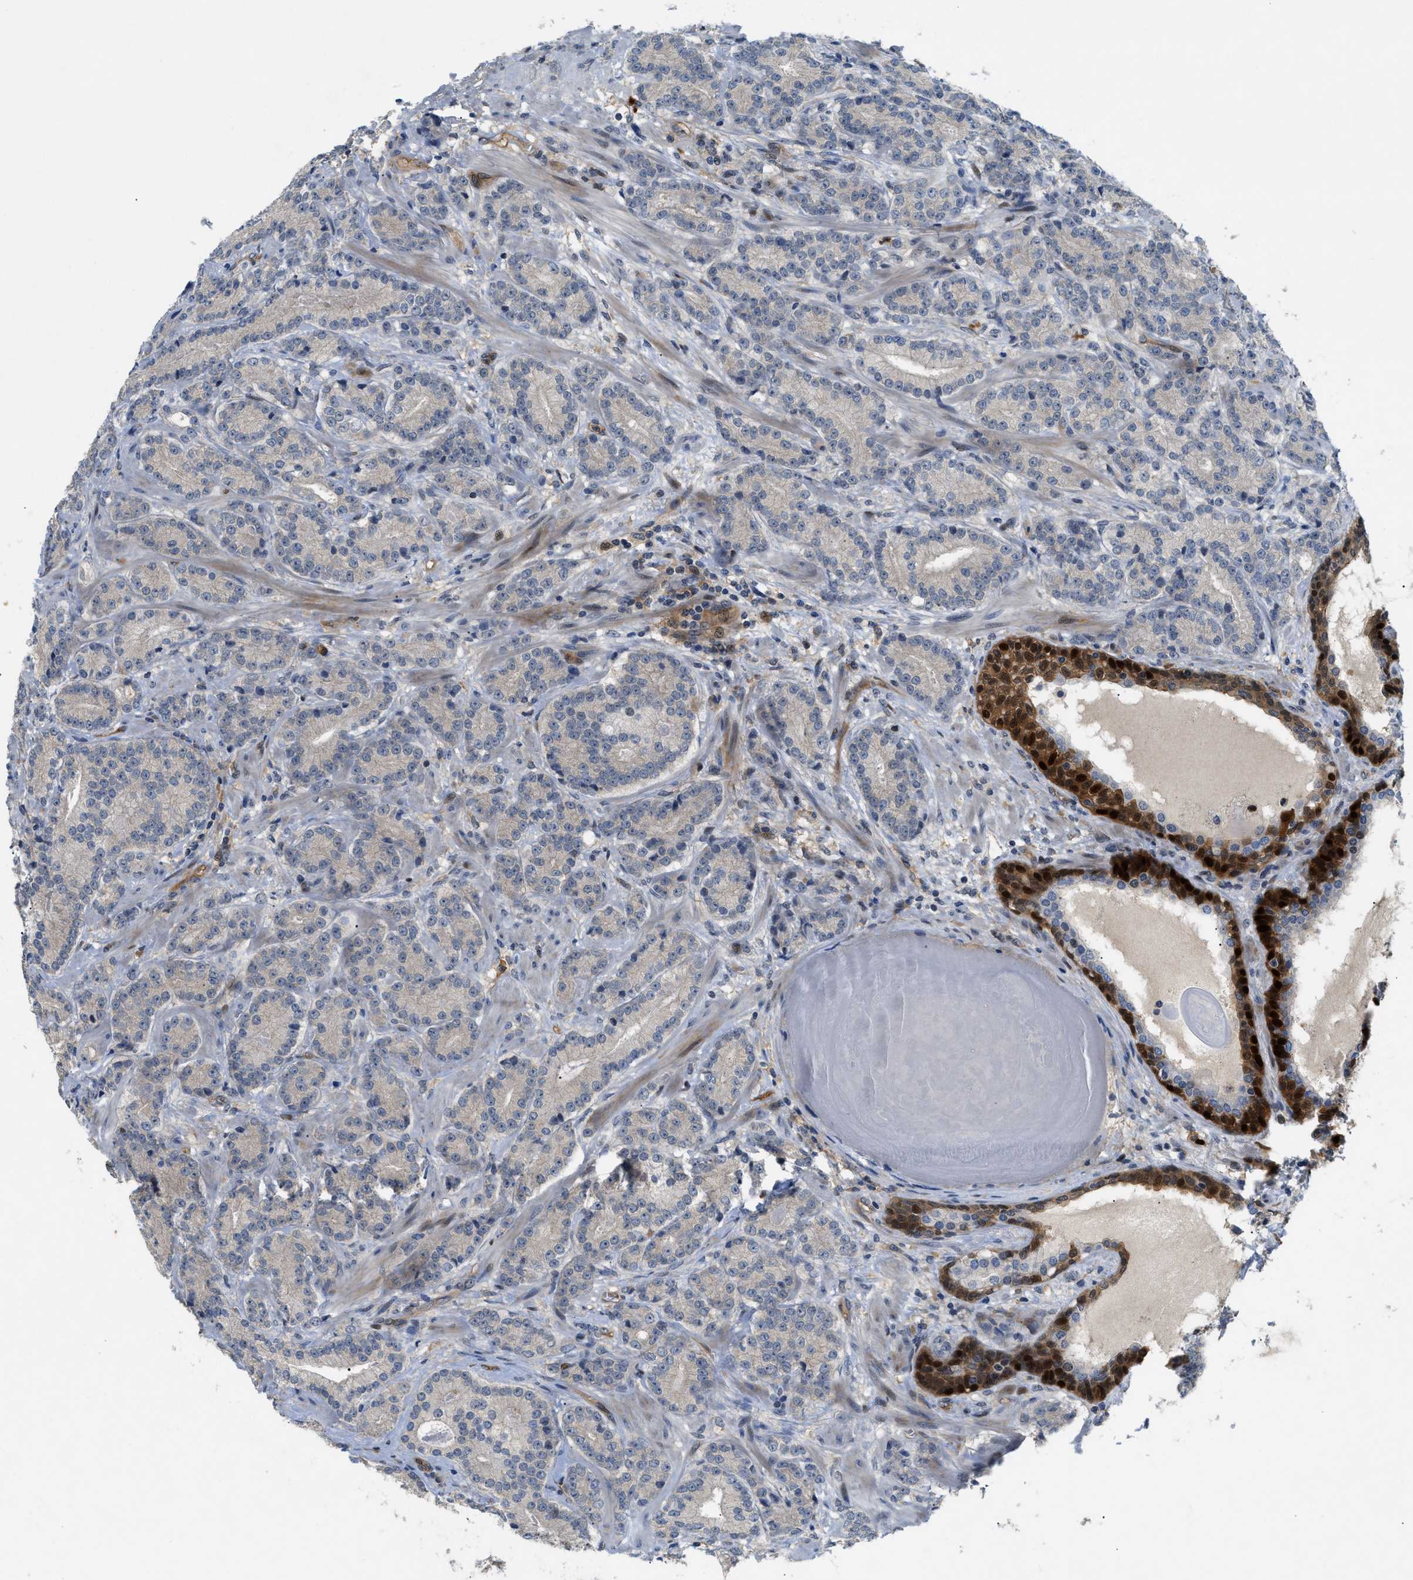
{"staining": {"intensity": "weak", "quantity": "<25%", "location": "cytoplasmic/membranous"}, "tissue": "prostate cancer", "cell_type": "Tumor cells", "image_type": "cancer", "snomed": [{"axis": "morphology", "description": "Adenocarcinoma, High grade"}, {"axis": "topography", "description": "Prostate"}], "caption": "The photomicrograph reveals no significant staining in tumor cells of prostate high-grade adenocarcinoma.", "gene": "TRAK2", "patient": {"sex": "male", "age": 61}}